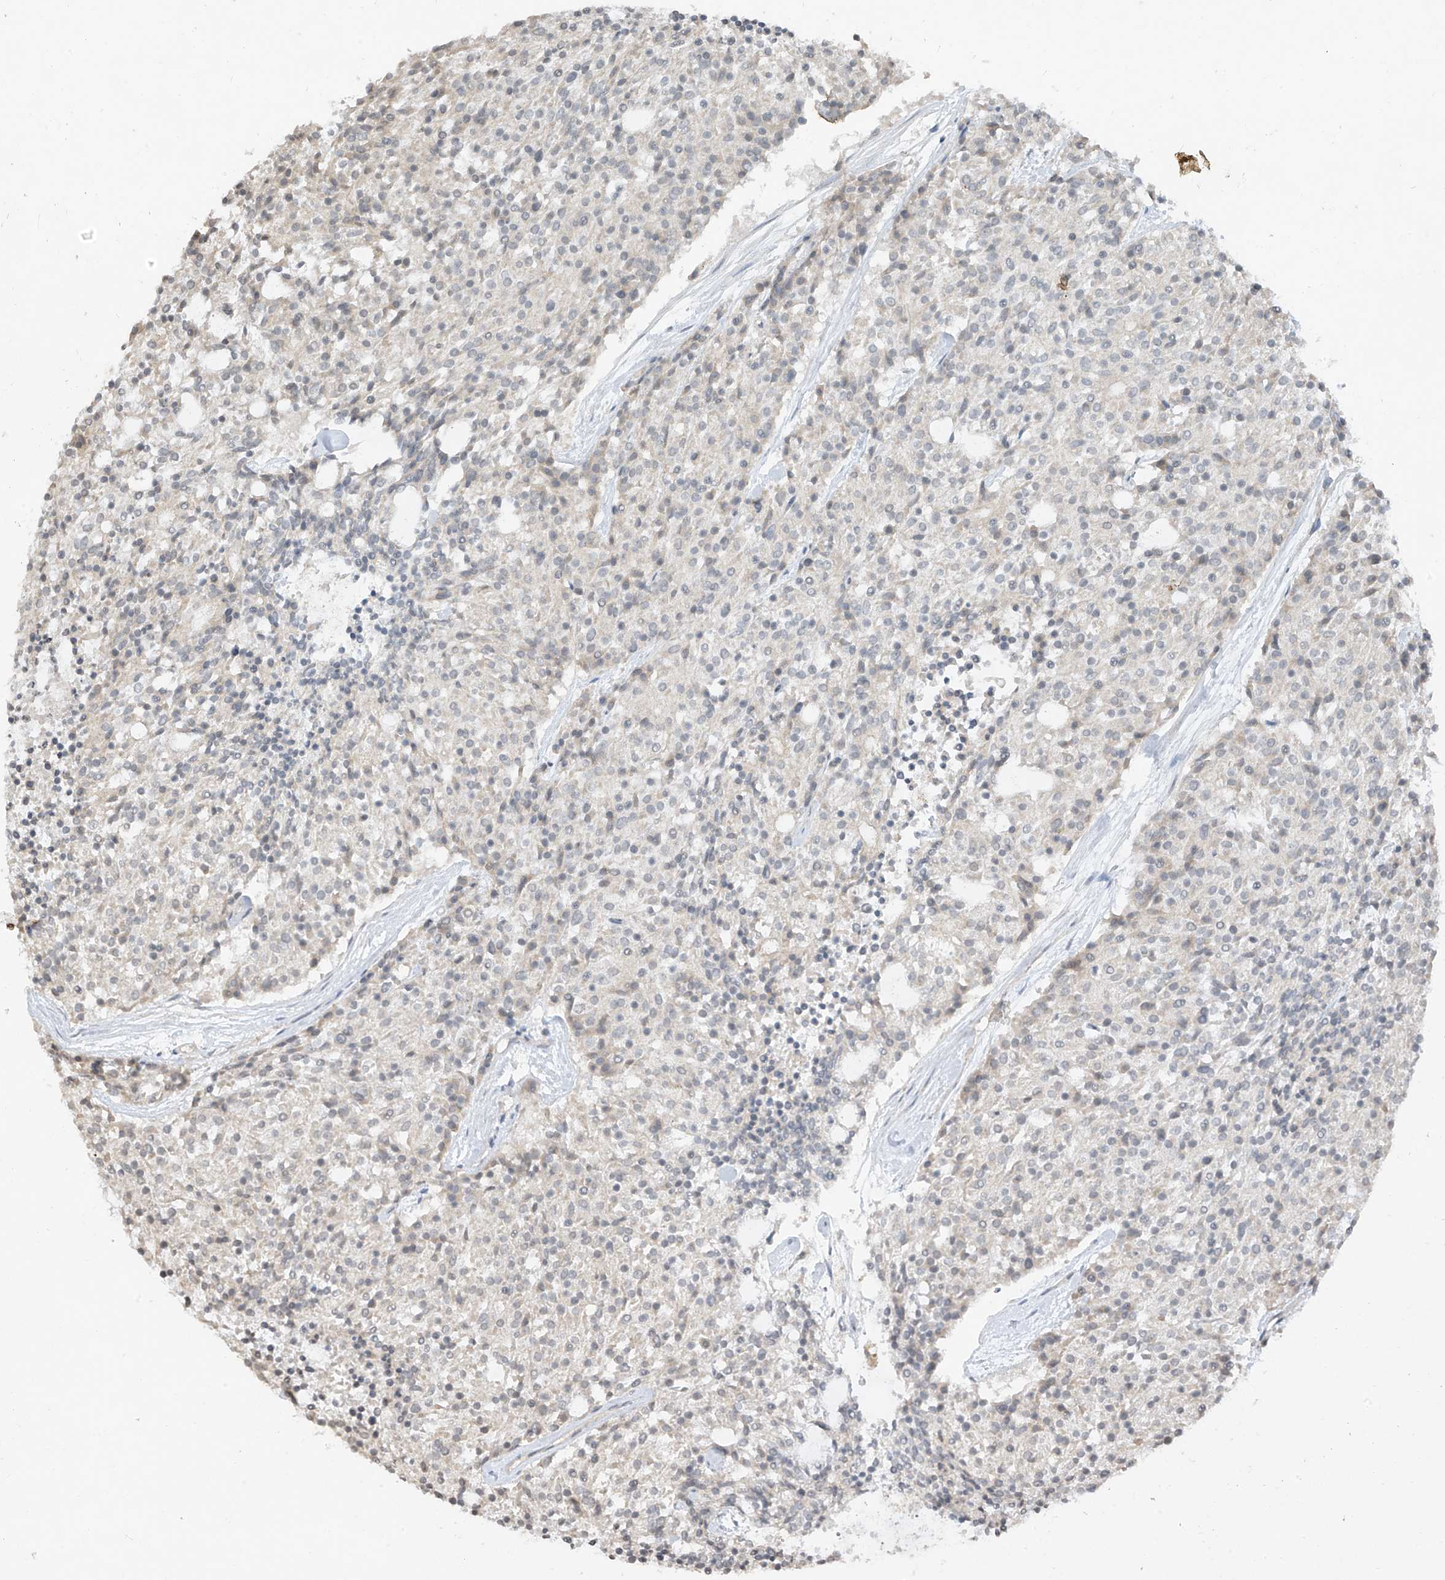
{"staining": {"intensity": "weak", "quantity": "<25%", "location": "cytoplasmic/membranous"}, "tissue": "carcinoid", "cell_type": "Tumor cells", "image_type": "cancer", "snomed": [{"axis": "morphology", "description": "Carcinoid, malignant, NOS"}, {"axis": "topography", "description": "Pancreas"}], "caption": "High power microscopy photomicrograph of an IHC image of carcinoid, revealing no significant positivity in tumor cells. (DAB immunohistochemistry (IHC) visualized using brightfield microscopy, high magnification).", "gene": "DGKQ", "patient": {"sex": "female", "age": 54}}